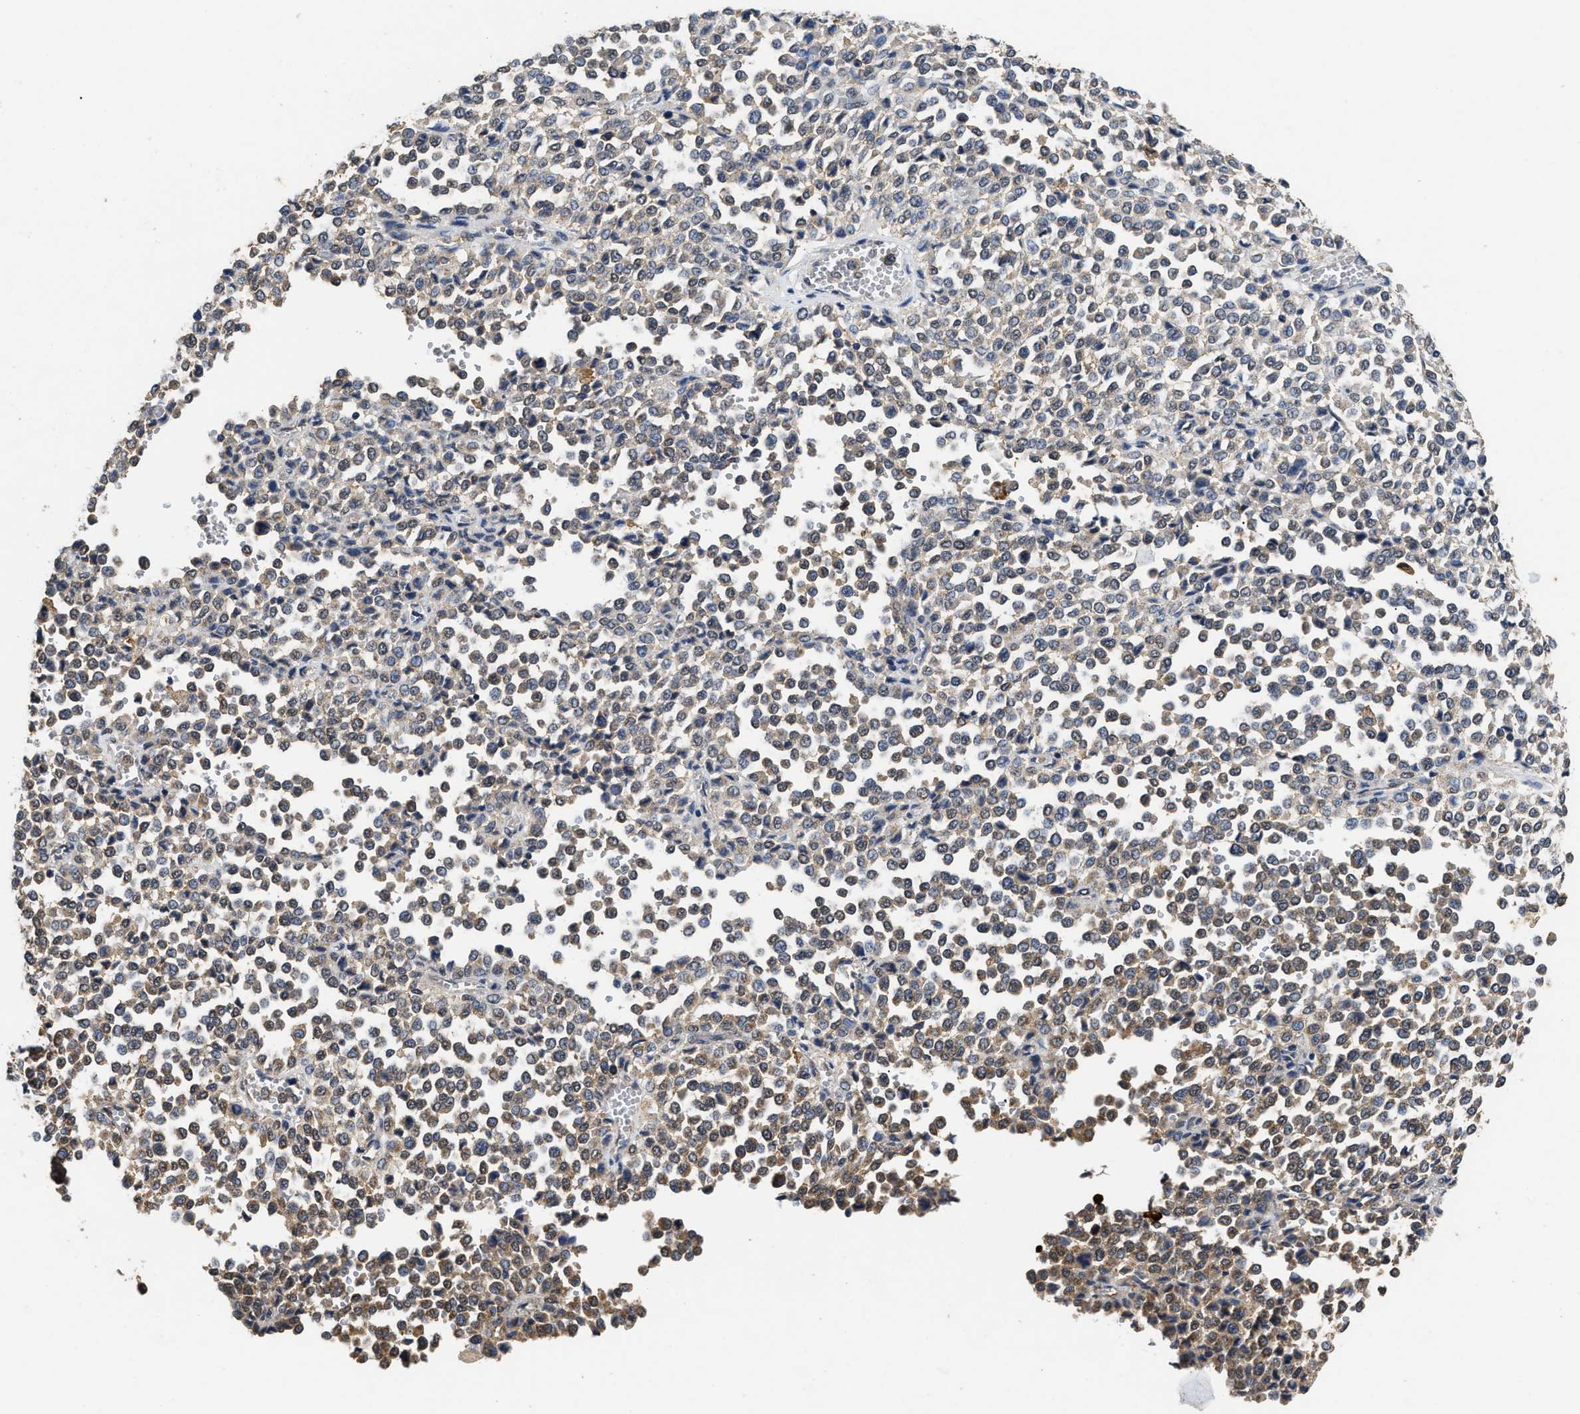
{"staining": {"intensity": "weak", "quantity": "<25%", "location": "cytoplasmic/membranous"}, "tissue": "melanoma", "cell_type": "Tumor cells", "image_type": "cancer", "snomed": [{"axis": "morphology", "description": "Malignant melanoma, Metastatic site"}, {"axis": "topography", "description": "Pancreas"}], "caption": "DAB immunohistochemical staining of human malignant melanoma (metastatic site) demonstrates no significant positivity in tumor cells.", "gene": "CTNNA1", "patient": {"sex": "female", "age": 30}}